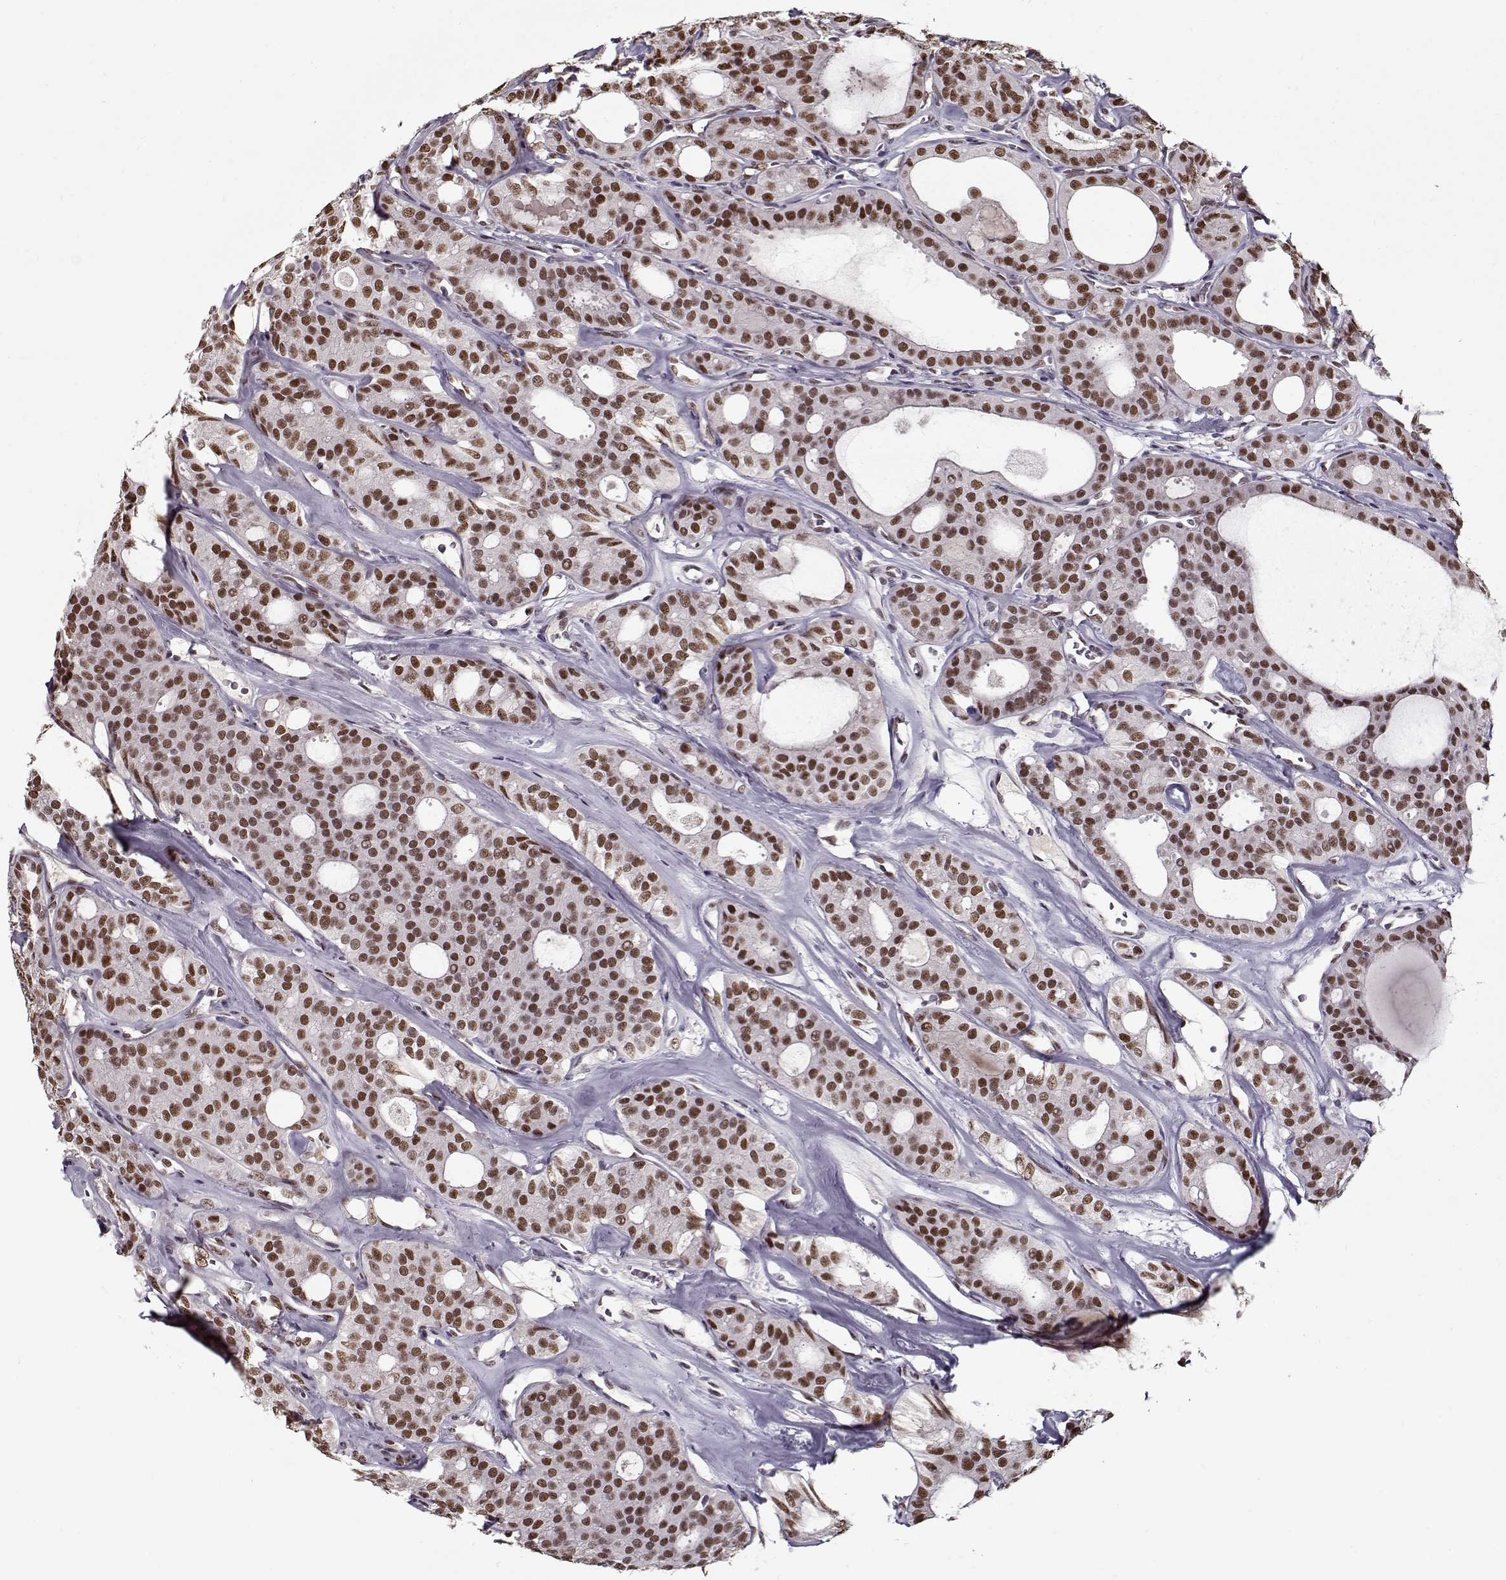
{"staining": {"intensity": "moderate", "quantity": ">75%", "location": "nuclear"}, "tissue": "thyroid cancer", "cell_type": "Tumor cells", "image_type": "cancer", "snomed": [{"axis": "morphology", "description": "Follicular adenoma carcinoma, NOS"}, {"axis": "topography", "description": "Thyroid gland"}], "caption": "This photomicrograph reveals immunohistochemistry (IHC) staining of human thyroid follicular adenoma carcinoma, with medium moderate nuclear staining in approximately >75% of tumor cells.", "gene": "PRMT8", "patient": {"sex": "male", "age": 75}}